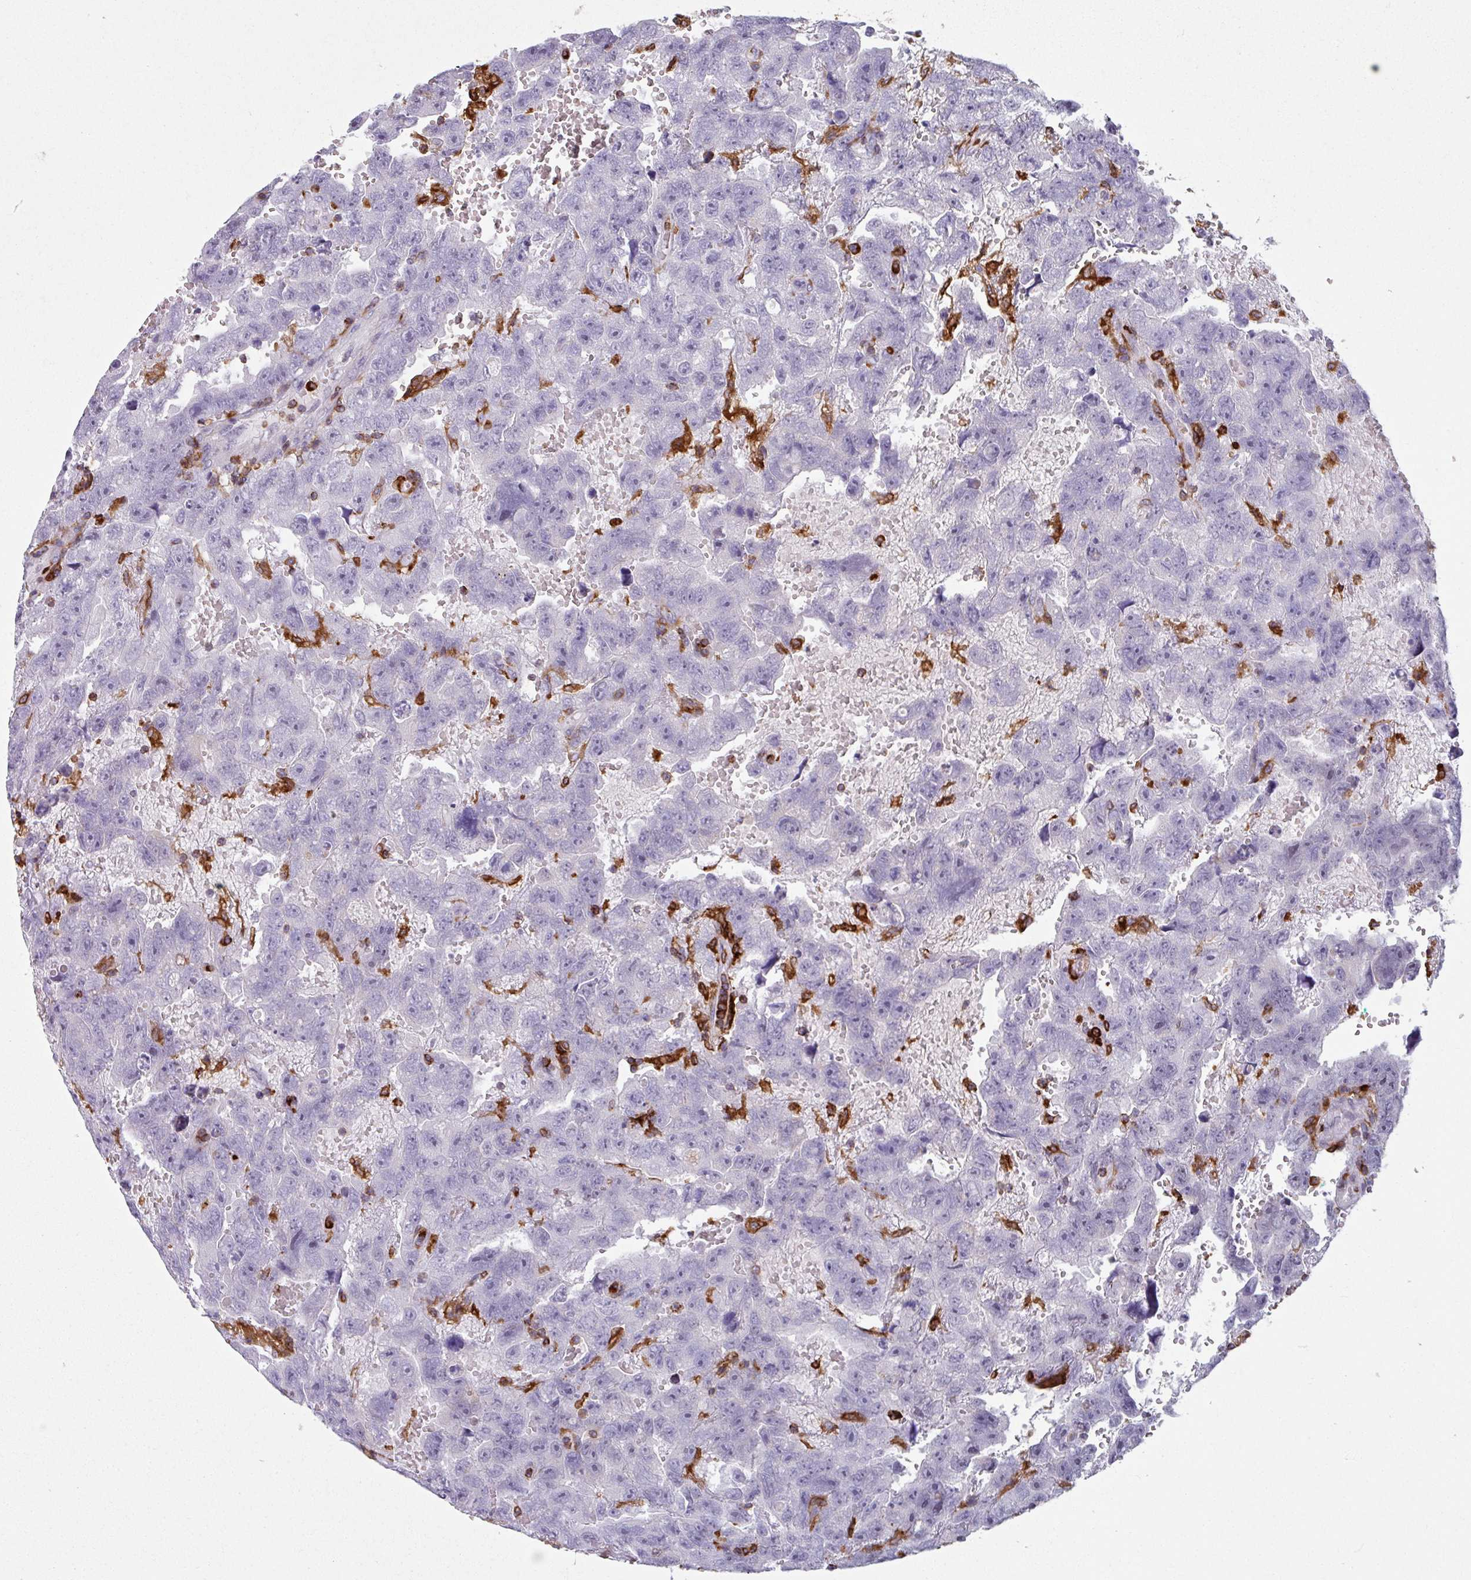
{"staining": {"intensity": "negative", "quantity": "none", "location": "none"}, "tissue": "testis cancer", "cell_type": "Tumor cells", "image_type": "cancer", "snomed": [{"axis": "morphology", "description": "Carcinoma, Embryonal, NOS"}, {"axis": "topography", "description": "Testis"}], "caption": "A high-resolution image shows IHC staining of testis embryonal carcinoma, which shows no significant expression in tumor cells. The staining is performed using DAB (3,3'-diaminobenzidine) brown chromogen with nuclei counter-stained in using hematoxylin.", "gene": "EXOSC5", "patient": {"sex": "male", "age": 45}}